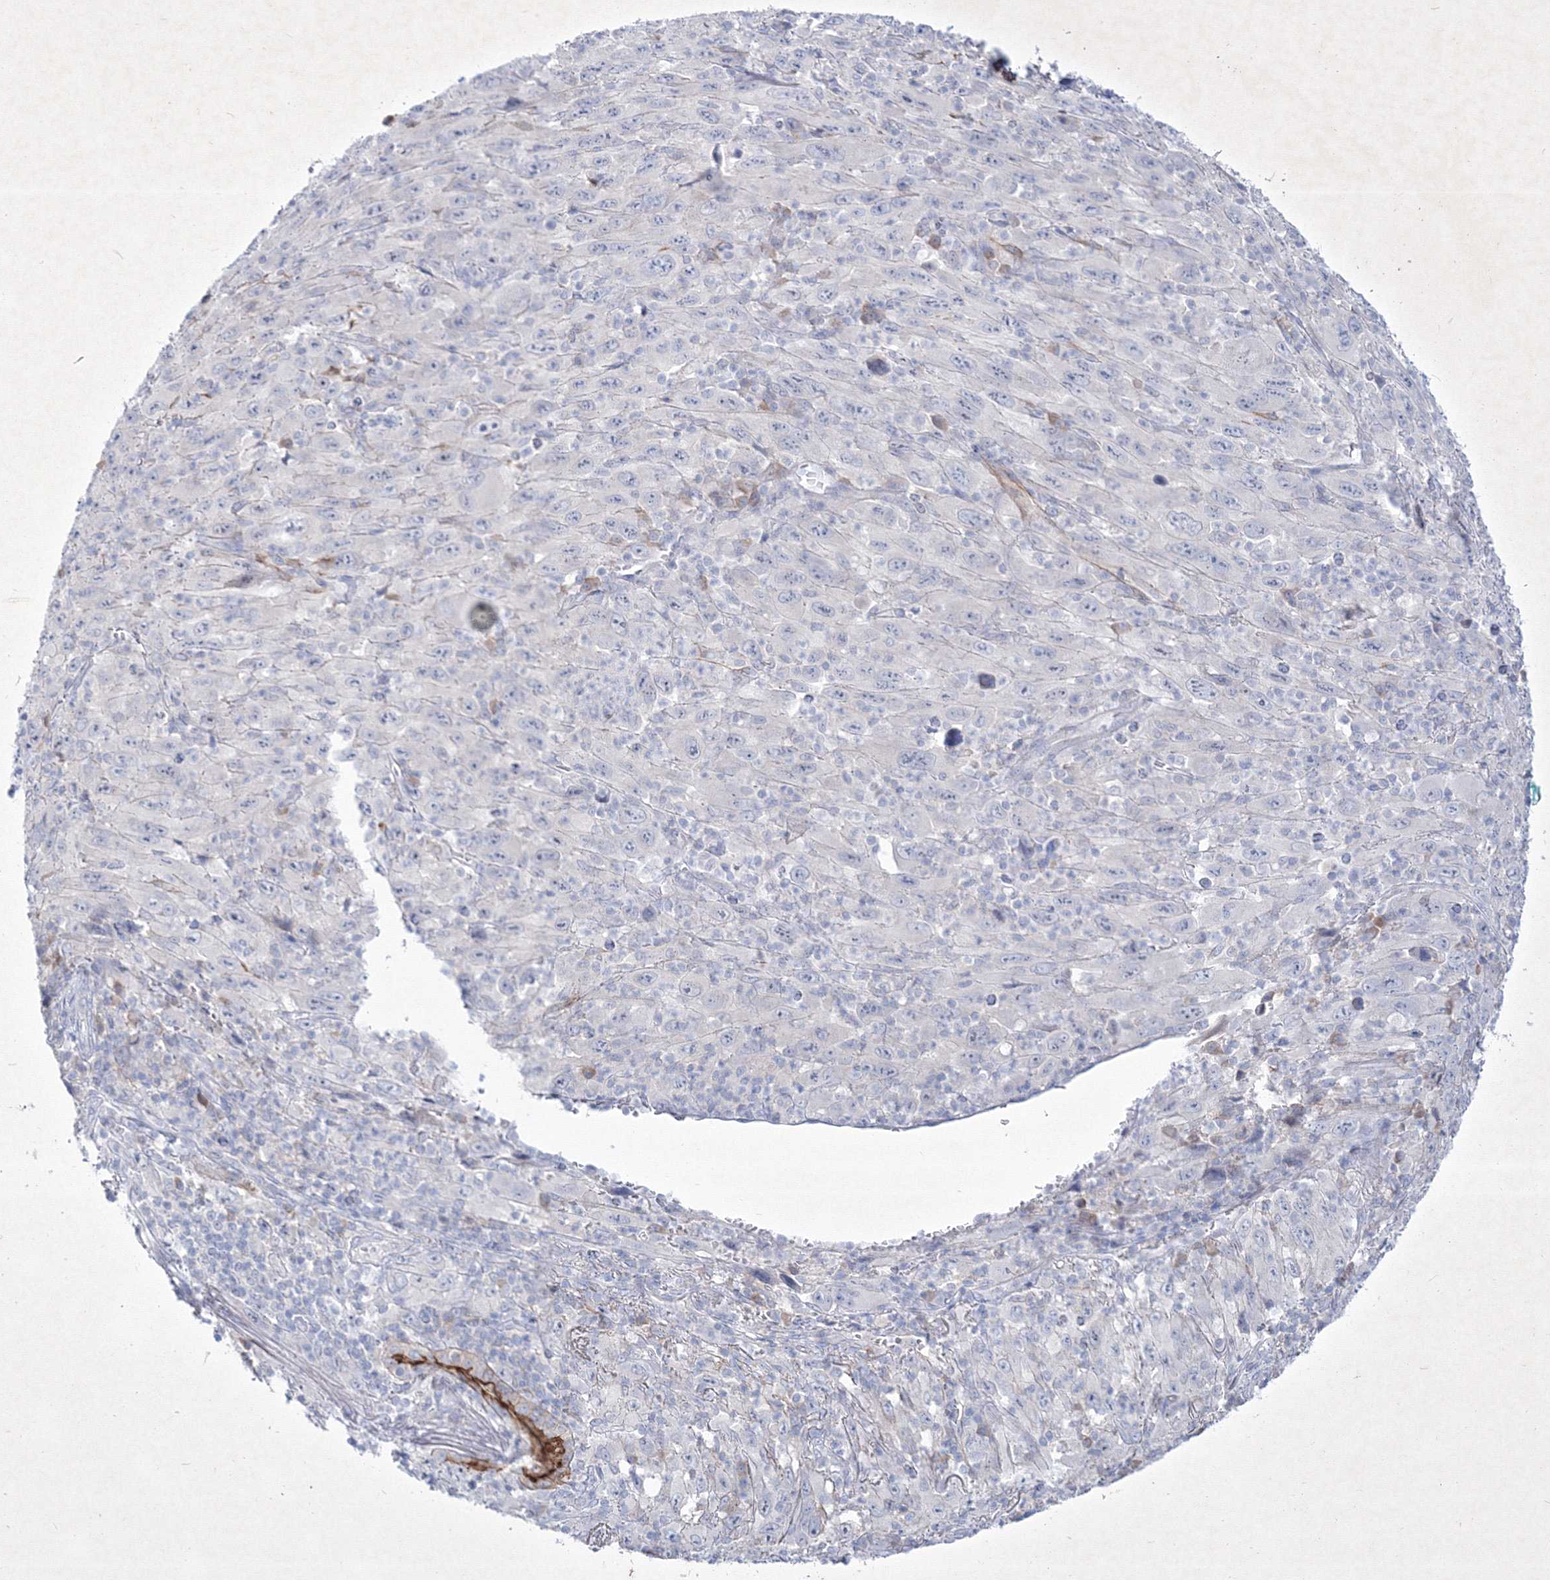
{"staining": {"intensity": "negative", "quantity": "none", "location": "none"}, "tissue": "melanoma", "cell_type": "Tumor cells", "image_type": "cancer", "snomed": [{"axis": "morphology", "description": "Malignant melanoma, Metastatic site"}, {"axis": "topography", "description": "Skin"}], "caption": "A photomicrograph of human melanoma is negative for staining in tumor cells.", "gene": "TMEM139", "patient": {"sex": "female", "age": 56}}